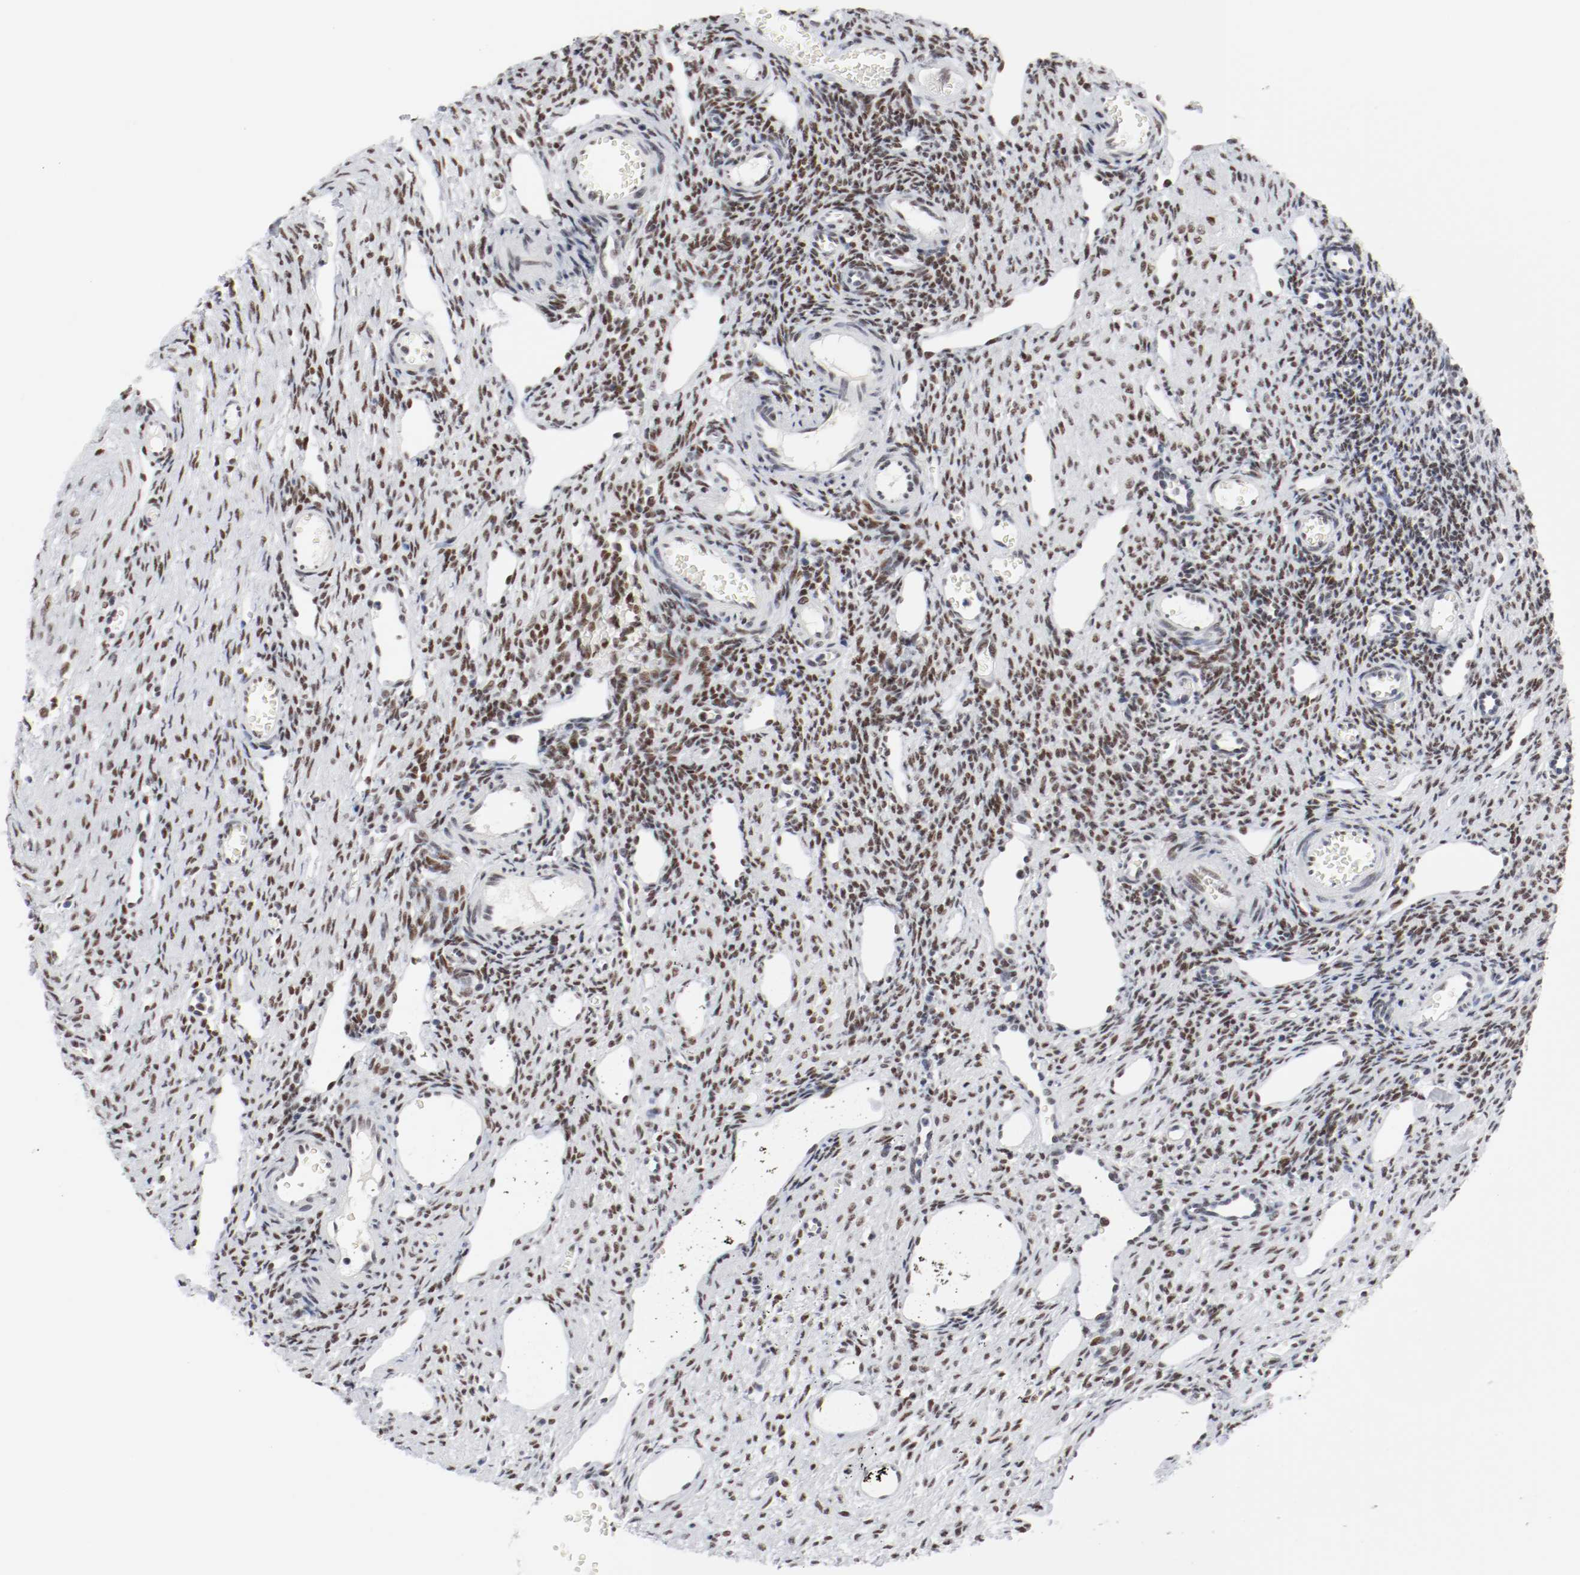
{"staining": {"intensity": "moderate", "quantity": ">75%", "location": "nuclear"}, "tissue": "ovary", "cell_type": "Ovarian stroma cells", "image_type": "normal", "snomed": [{"axis": "morphology", "description": "Normal tissue, NOS"}, {"axis": "topography", "description": "Ovary"}], "caption": "Immunohistochemistry staining of normal ovary, which shows medium levels of moderate nuclear expression in approximately >75% of ovarian stroma cells indicating moderate nuclear protein positivity. The staining was performed using DAB (3,3'-diaminobenzidine) (brown) for protein detection and nuclei were counterstained in hematoxylin (blue).", "gene": "ARNT", "patient": {"sex": "female", "age": 33}}